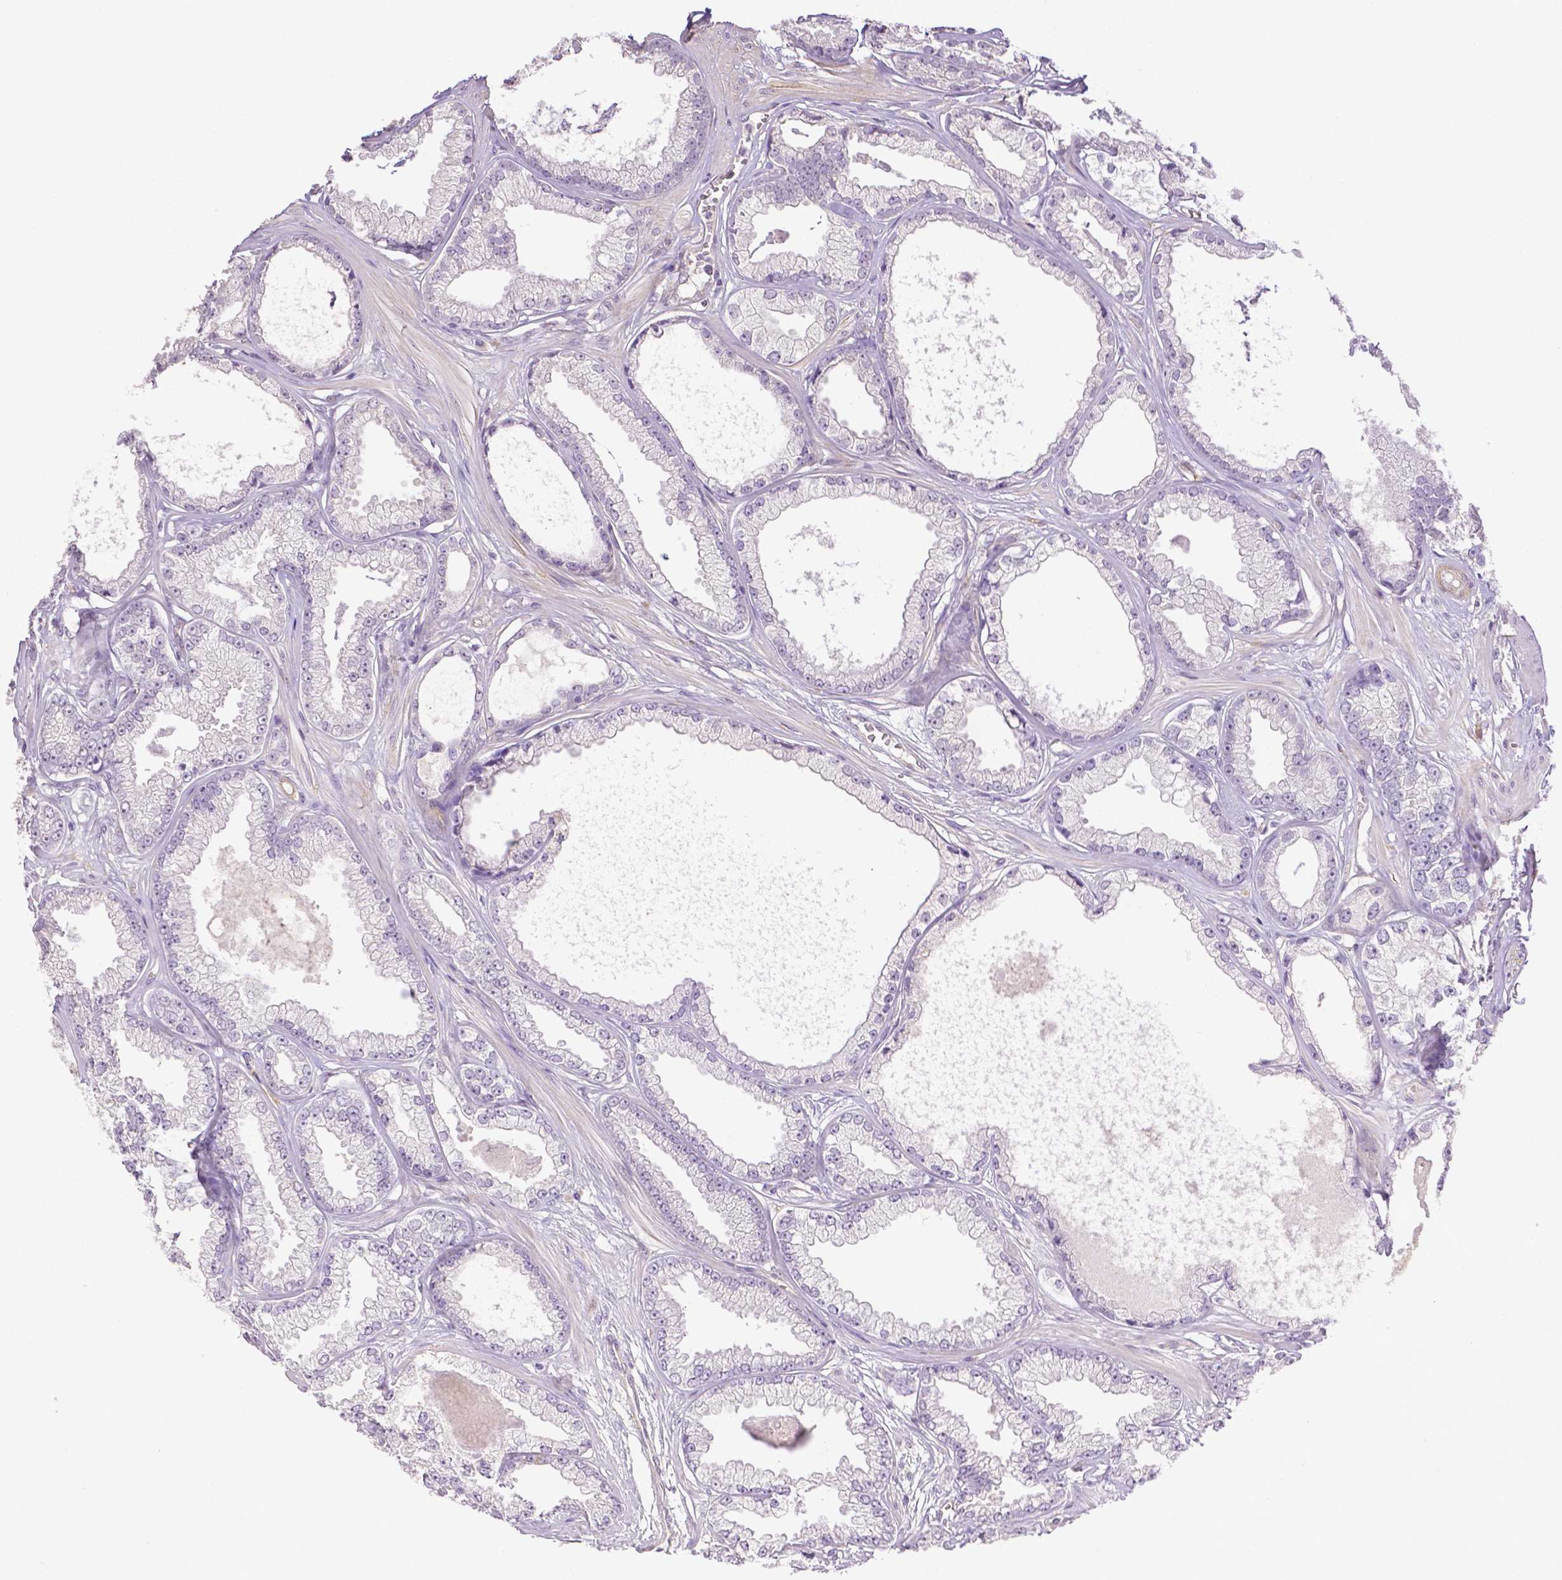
{"staining": {"intensity": "negative", "quantity": "none", "location": "none"}, "tissue": "prostate cancer", "cell_type": "Tumor cells", "image_type": "cancer", "snomed": [{"axis": "morphology", "description": "Adenocarcinoma, Low grade"}, {"axis": "topography", "description": "Prostate"}], "caption": "Human prostate cancer (low-grade adenocarcinoma) stained for a protein using immunohistochemistry shows no expression in tumor cells.", "gene": "THY1", "patient": {"sex": "male", "age": 64}}